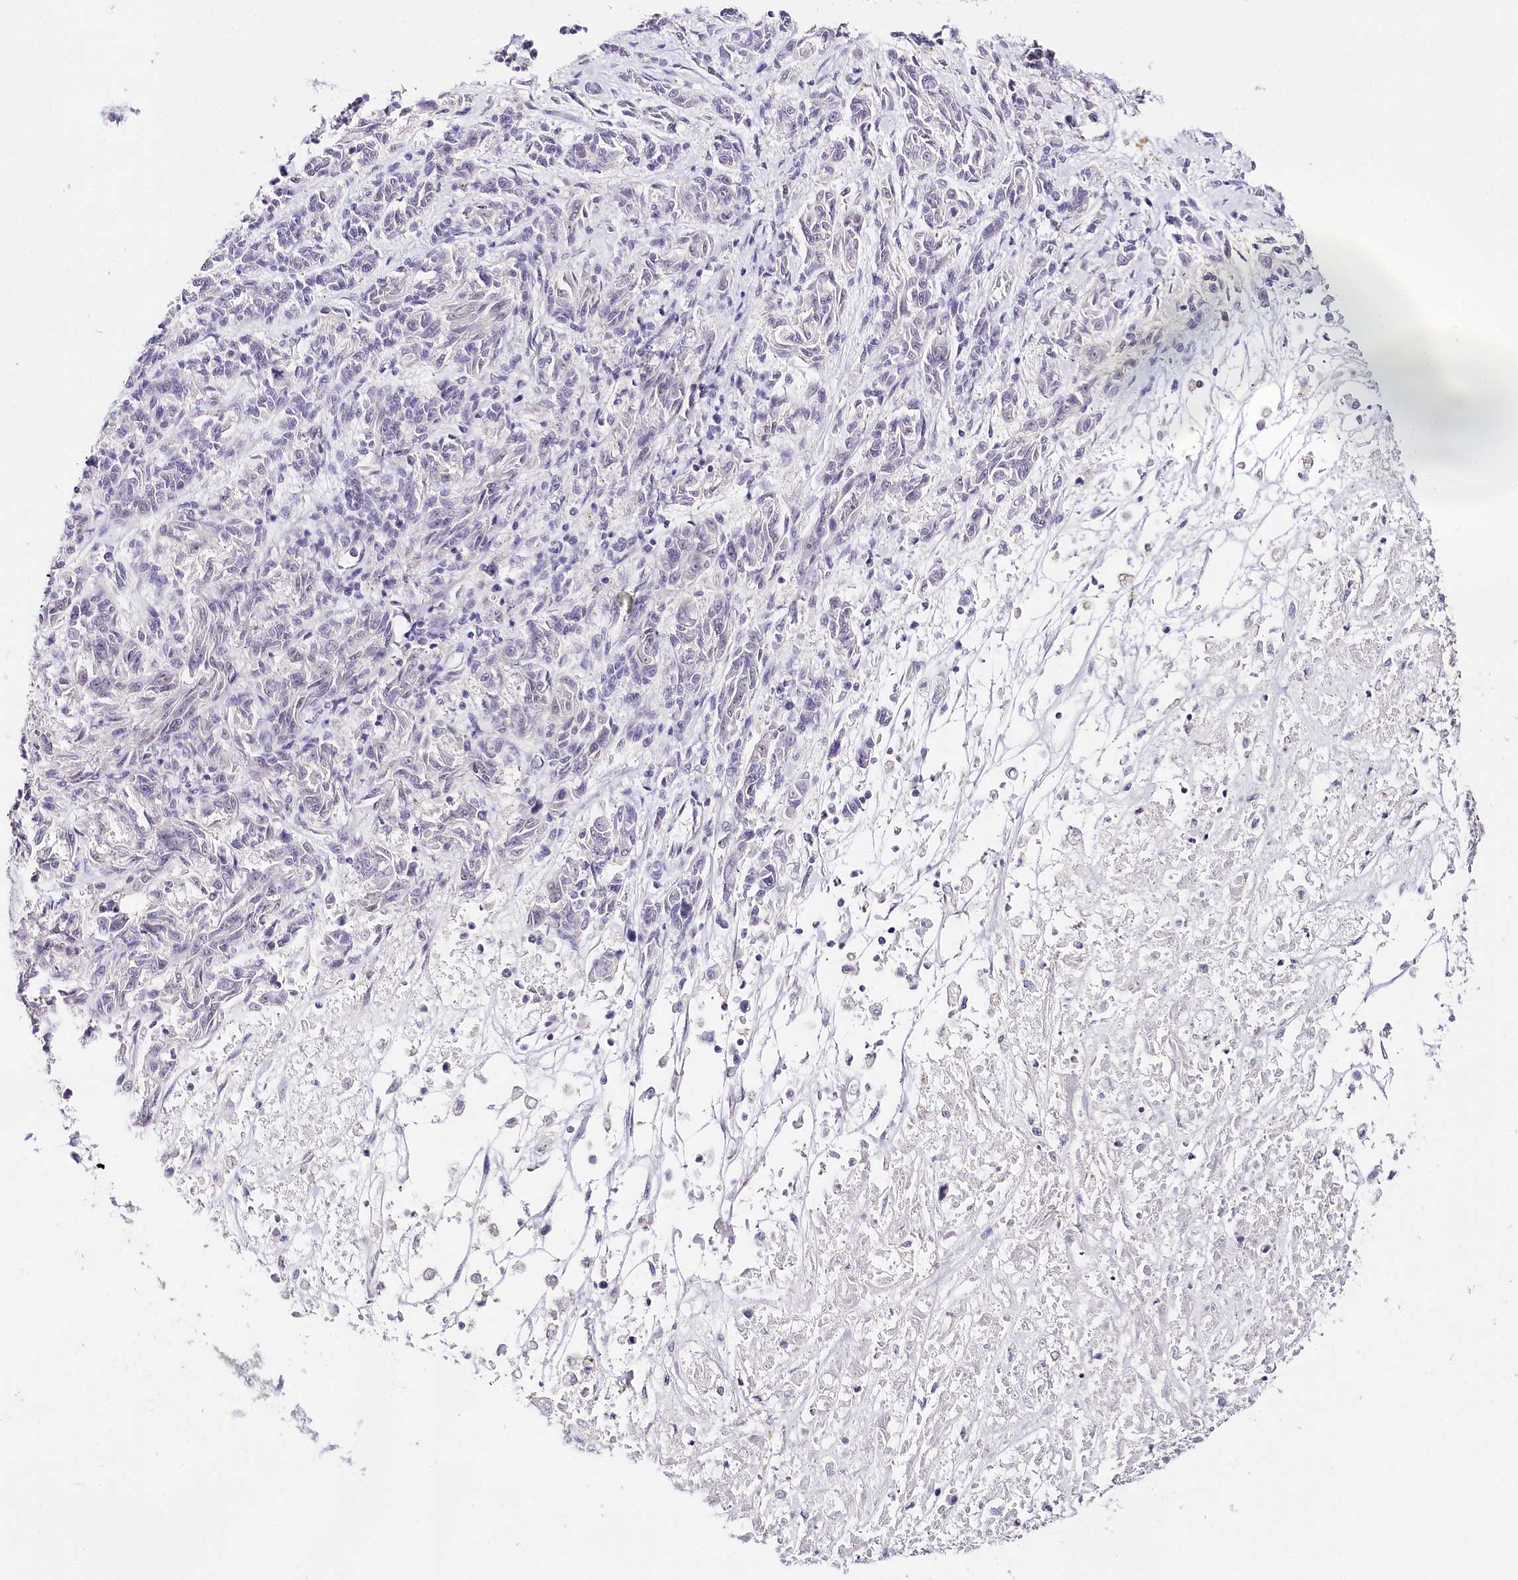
{"staining": {"intensity": "negative", "quantity": "none", "location": "none"}, "tissue": "melanoma", "cell_type": "Tumor cells", "image_type": "cancer", "snomed": [{"axis": "morphology", "description": "Malignant melanoma, NOS"}, {"axis": "topography", "description": "Skin"}], "caption": "Protein analysis of melanoma displays no significant expression in tumor cells.", "gene": "TP53", "patient": {"sex": "male", "age": 53}}